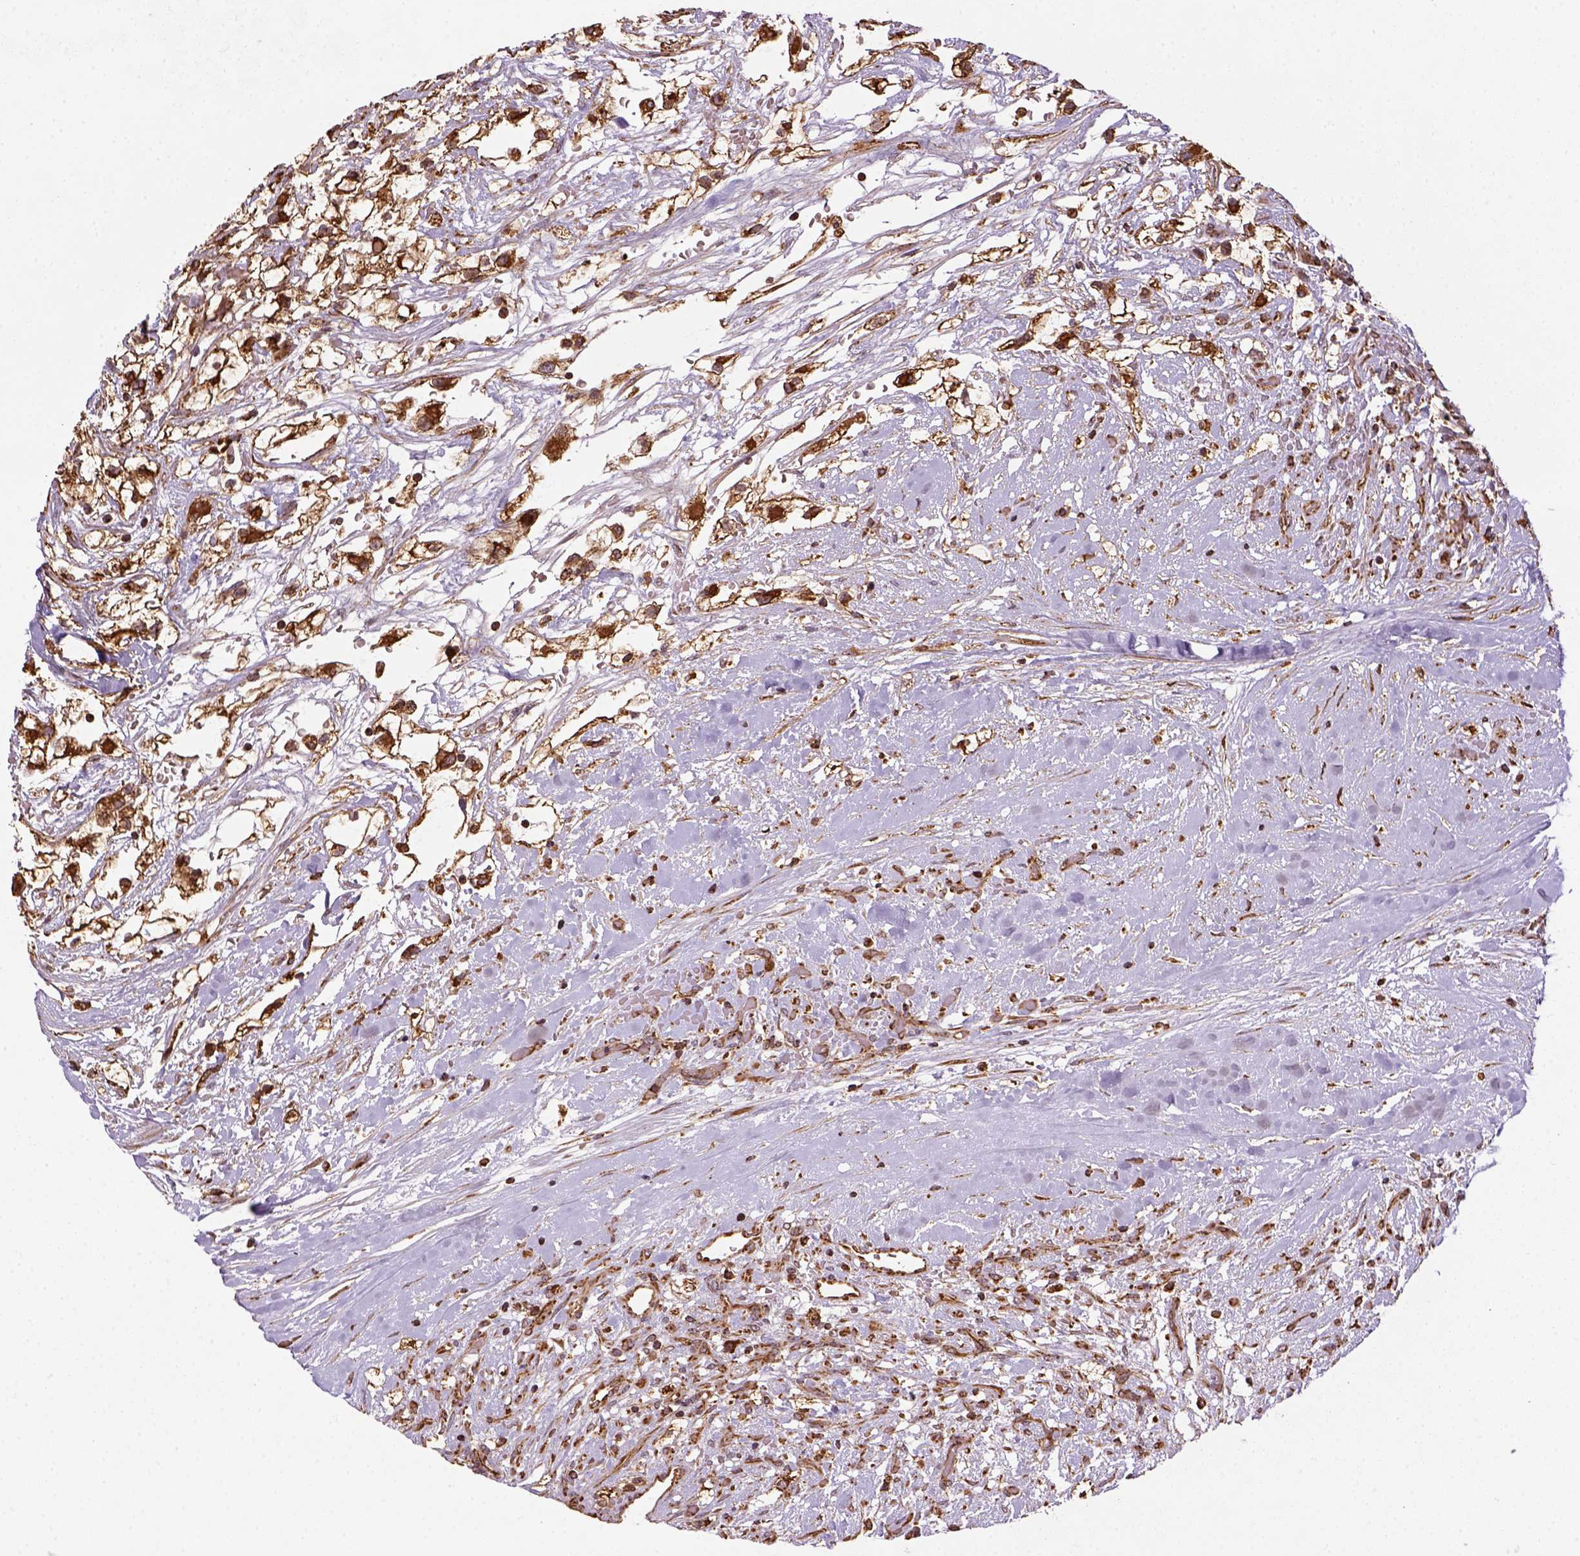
{"staining": {"intensity": "strong", "quantity": ">75%", "location": "cytoplasmic/membranous"}, "tissue": "renal cancer", "cell_type": "Tumor cells", "image_type": "cancer", "snomed": [{"axis": "morphology", "description": "Adenocarcinoma, NOS"}, {"axis": "topography", "description": "Kidney"}], "caption": "There is high levels of strong cytoplasmic/membranous expression in tumor cells of renal cancer (adenocarcinoma), as demonstrated by immunohistochemical staining (brown color).", "gene": "MAPK8IP3", "patient": {"sex": "male", "age": 59}}